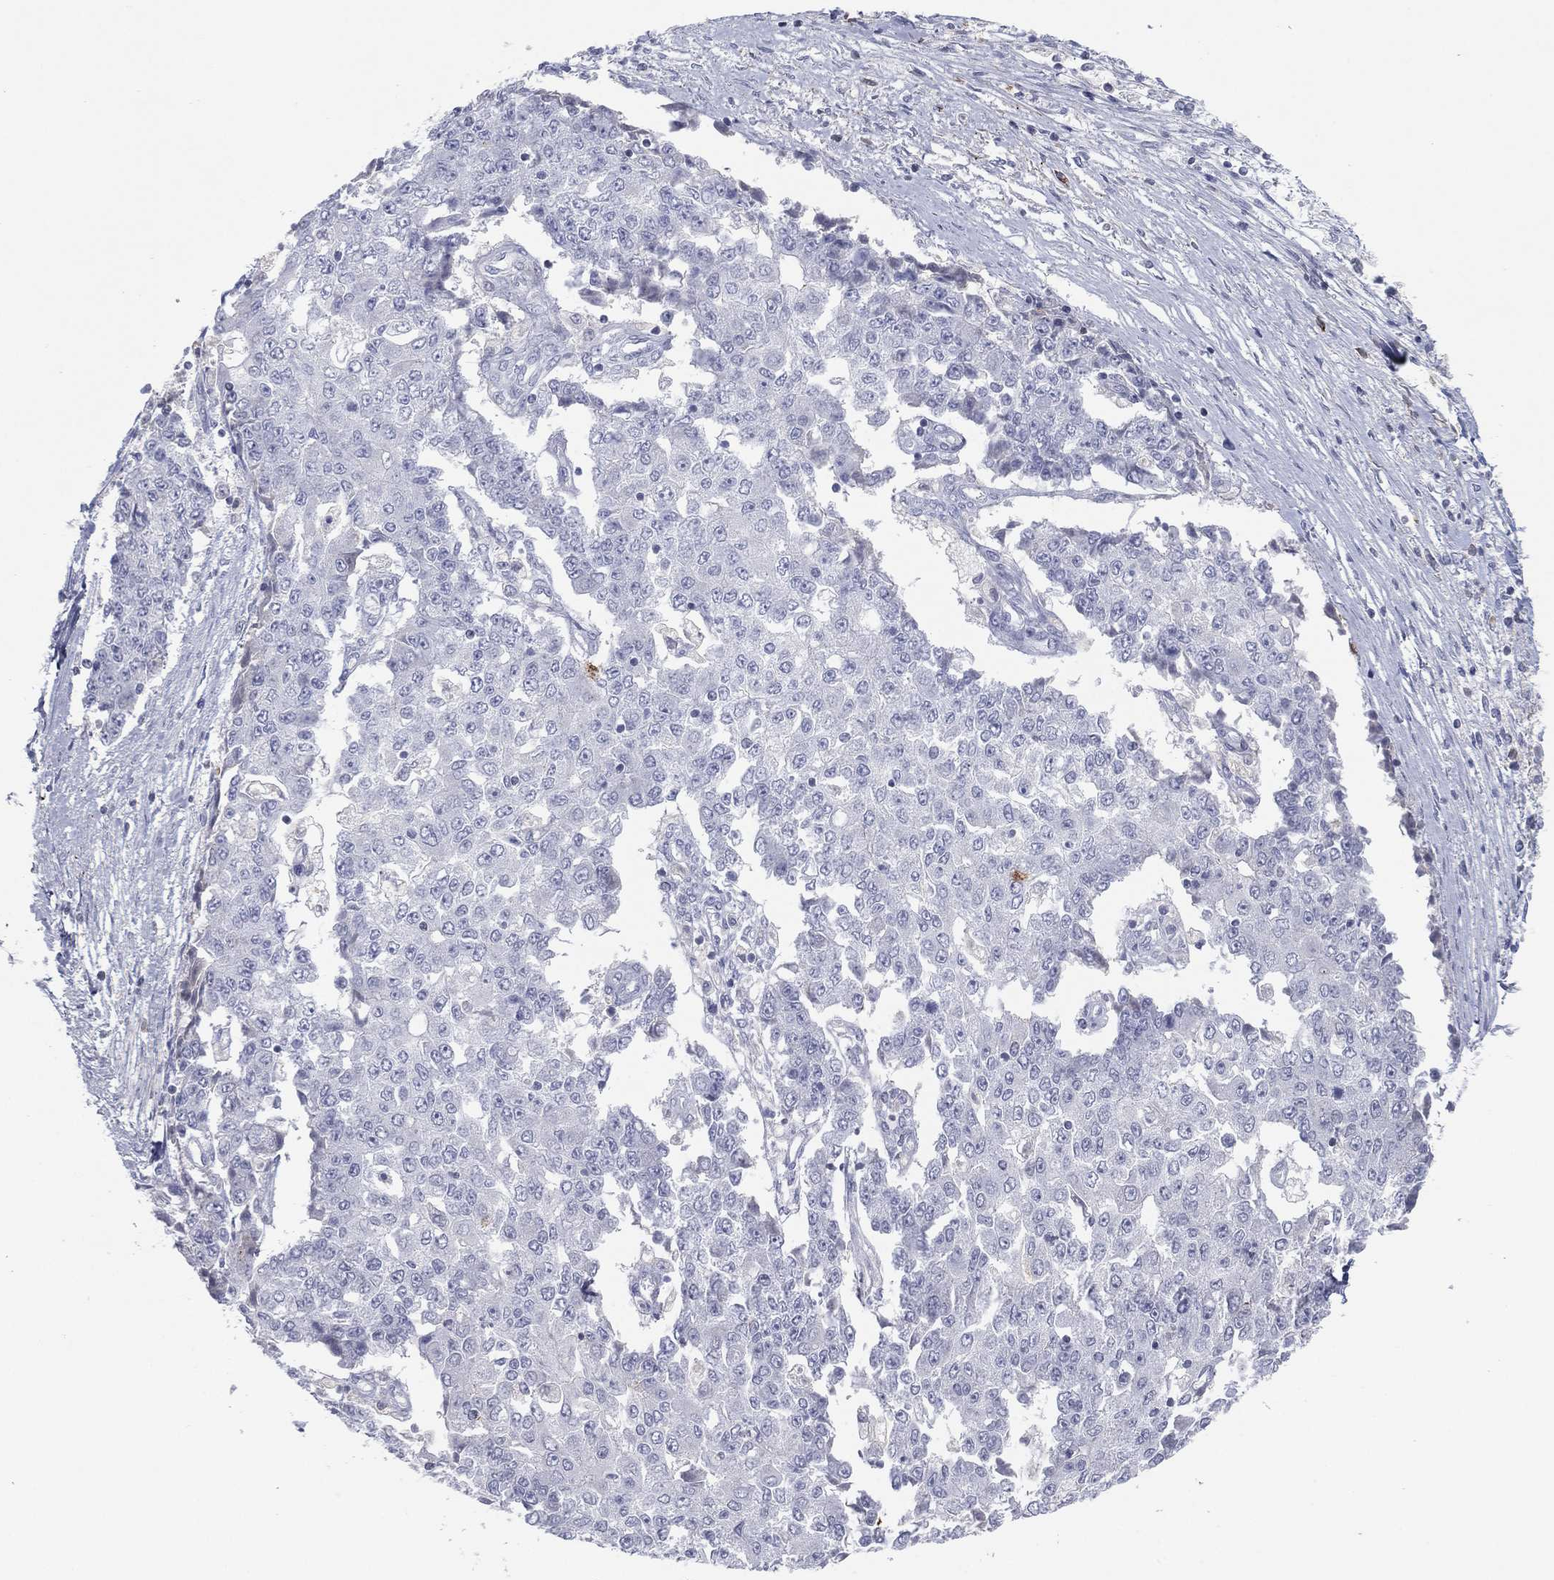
{"staining": {"intensity": "negative", "quantity": "none", "location": "none"}, "tissue": "ovarian cancer", "cell_type": "Tumor cells", "image_type": "cancer", "snomed": [{"axis": "morphology", "description": "Carcinoma, endometroid"}, {"axis": "topography", "description": "Ovary"}], "caption": "Tumor cells show no significant positivity in ovarian cancer (endometroid carcinoma).", "gene": "CPT1B", "patient": {"sex": "female", "age": 42}}